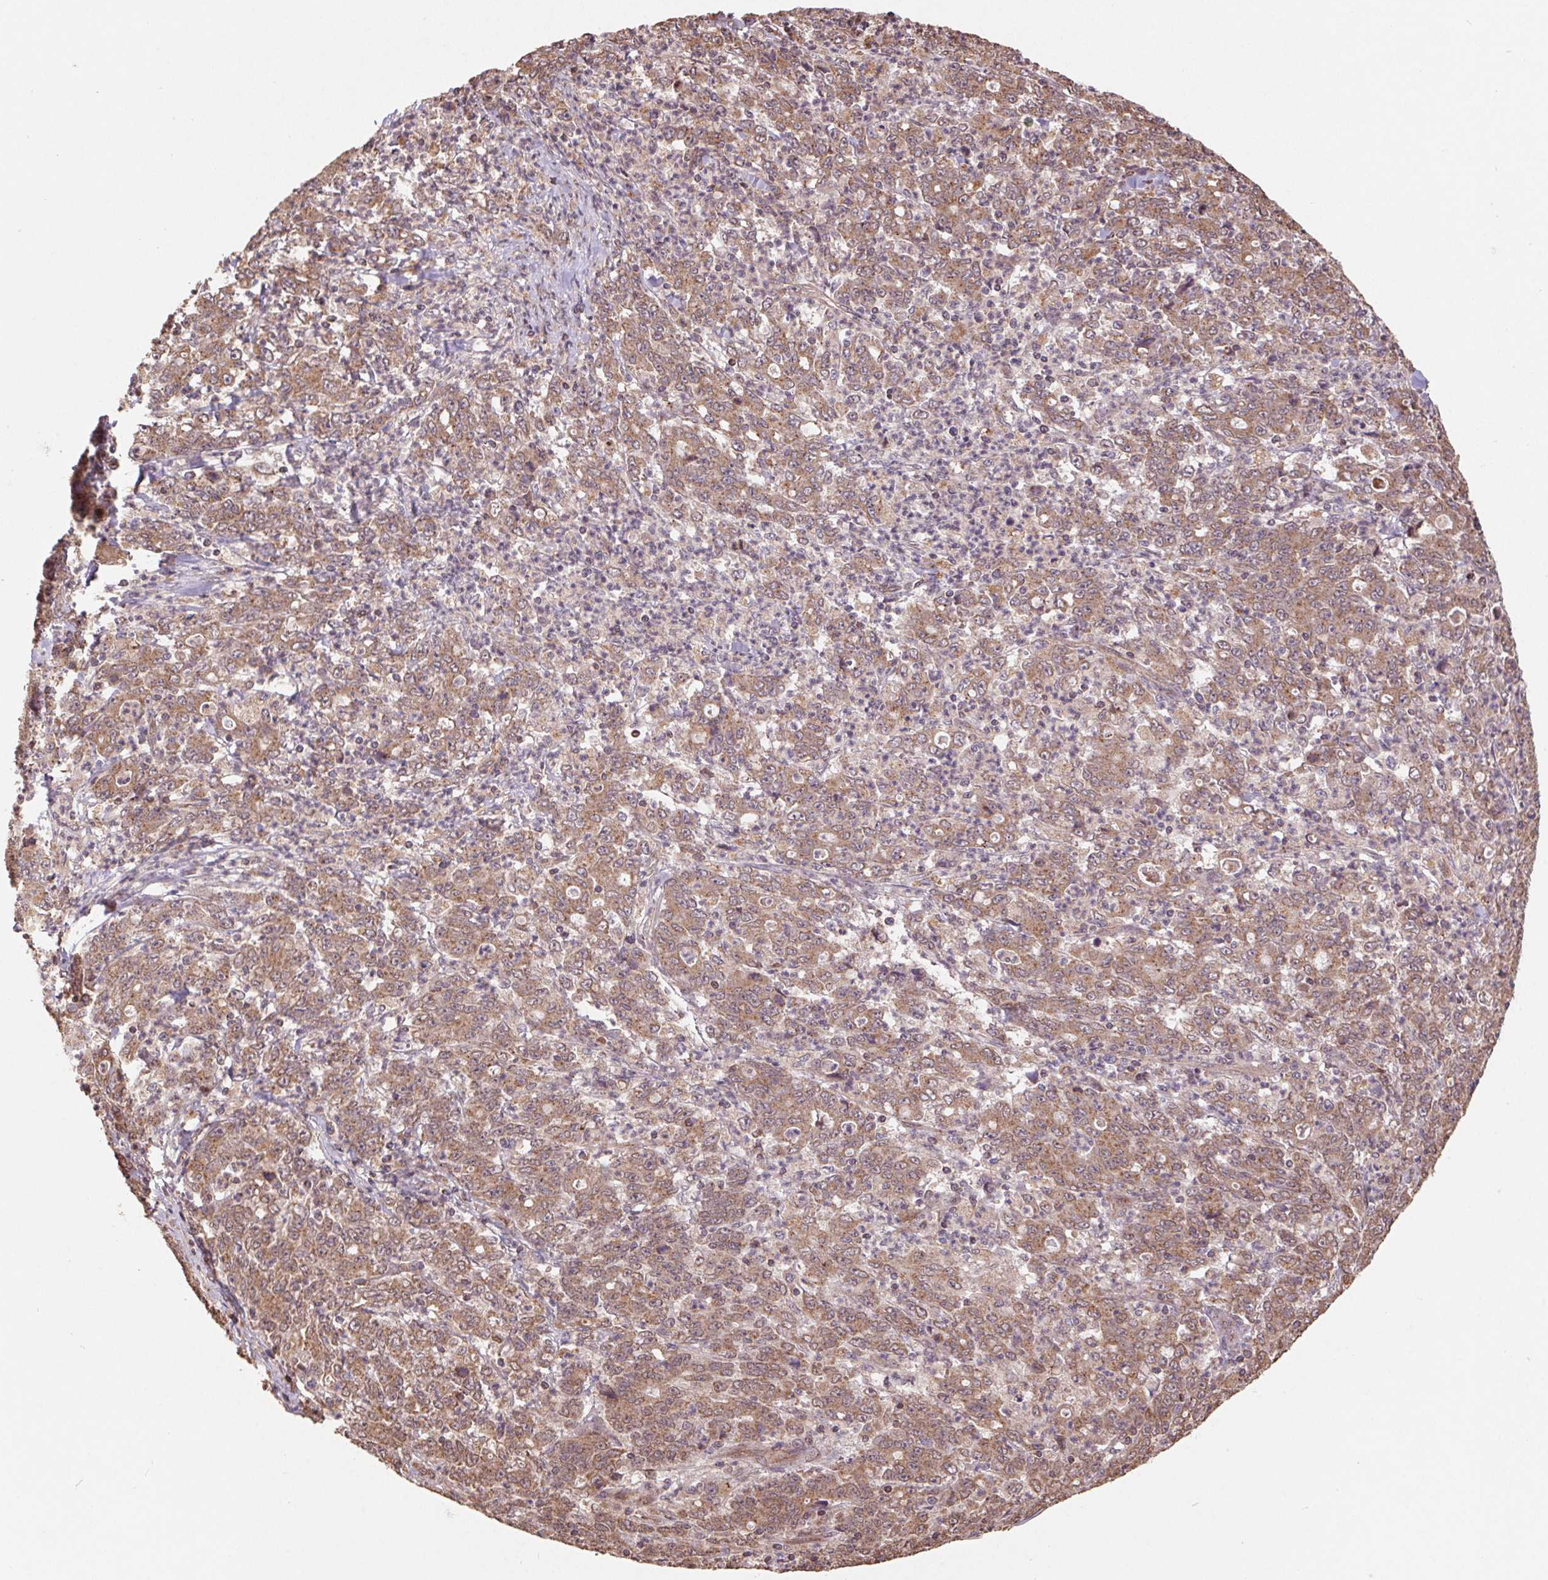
{"staining": {"intensity": "moderate", "quantity": ">75%", "location": "cytoplasmic/membranous"}, "tissue": "stomach cancer", "cell_type": "Tumor cells", "image_type": "cancer", "snomed": [{"axis": "morphology", "description": "Adenocarcinoma, NOS"}, {"axis": "topography", "description": "Stomach, lower"}], "caption": "Brown immunohistochemical staining in human stomach cancer (adenocarcinoma) reveals moderate cytoplasmic/membranous staining in approximately >75% of tumor cells.", "gene": "PDHA1", "patient": {"sex": "female", "age": 71}}